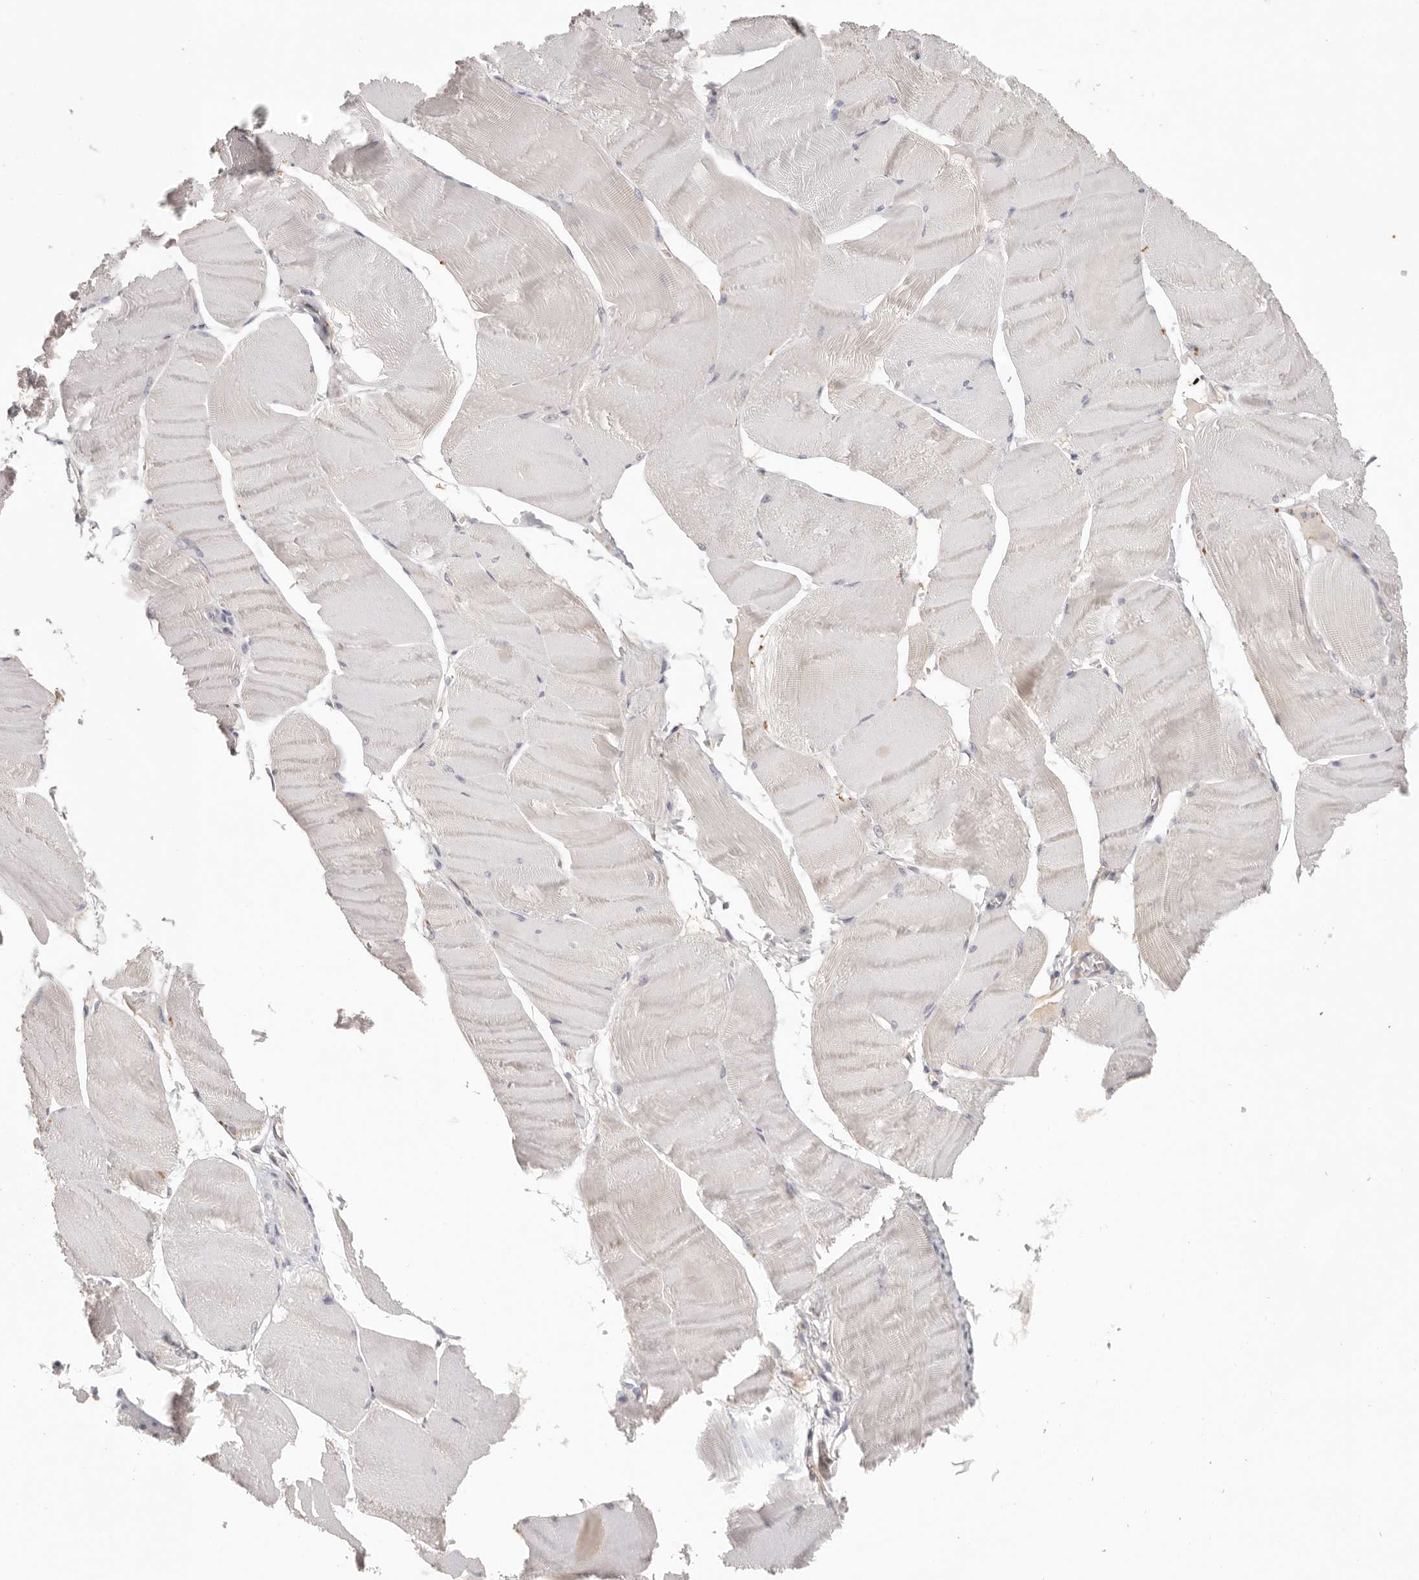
{"staining": {"intensity": "weak", "quantity": "<25%", "location": "cytoplasmic/membranous"}, "tissue": "skeletal muscle", "cell_type": "Myocytes", "image_type": "normal", "snomed": [{"axis": "morphology", "description": "Normal tissue, NOS"}, {"axis": "morphology", "description": "Basal cell carcinoma"}, {"axis": "topography", "description": "Skeletal muscle"}], "caption": "IHC histopathology image of normal skeletal muscle: human skeletal muscle stained with DAB (3,3'-diaminobenzidine) reveals no significant protein expression in myocytes.", "gene": "ANXA9", "patient": {"sex": "female", "age": 64}}